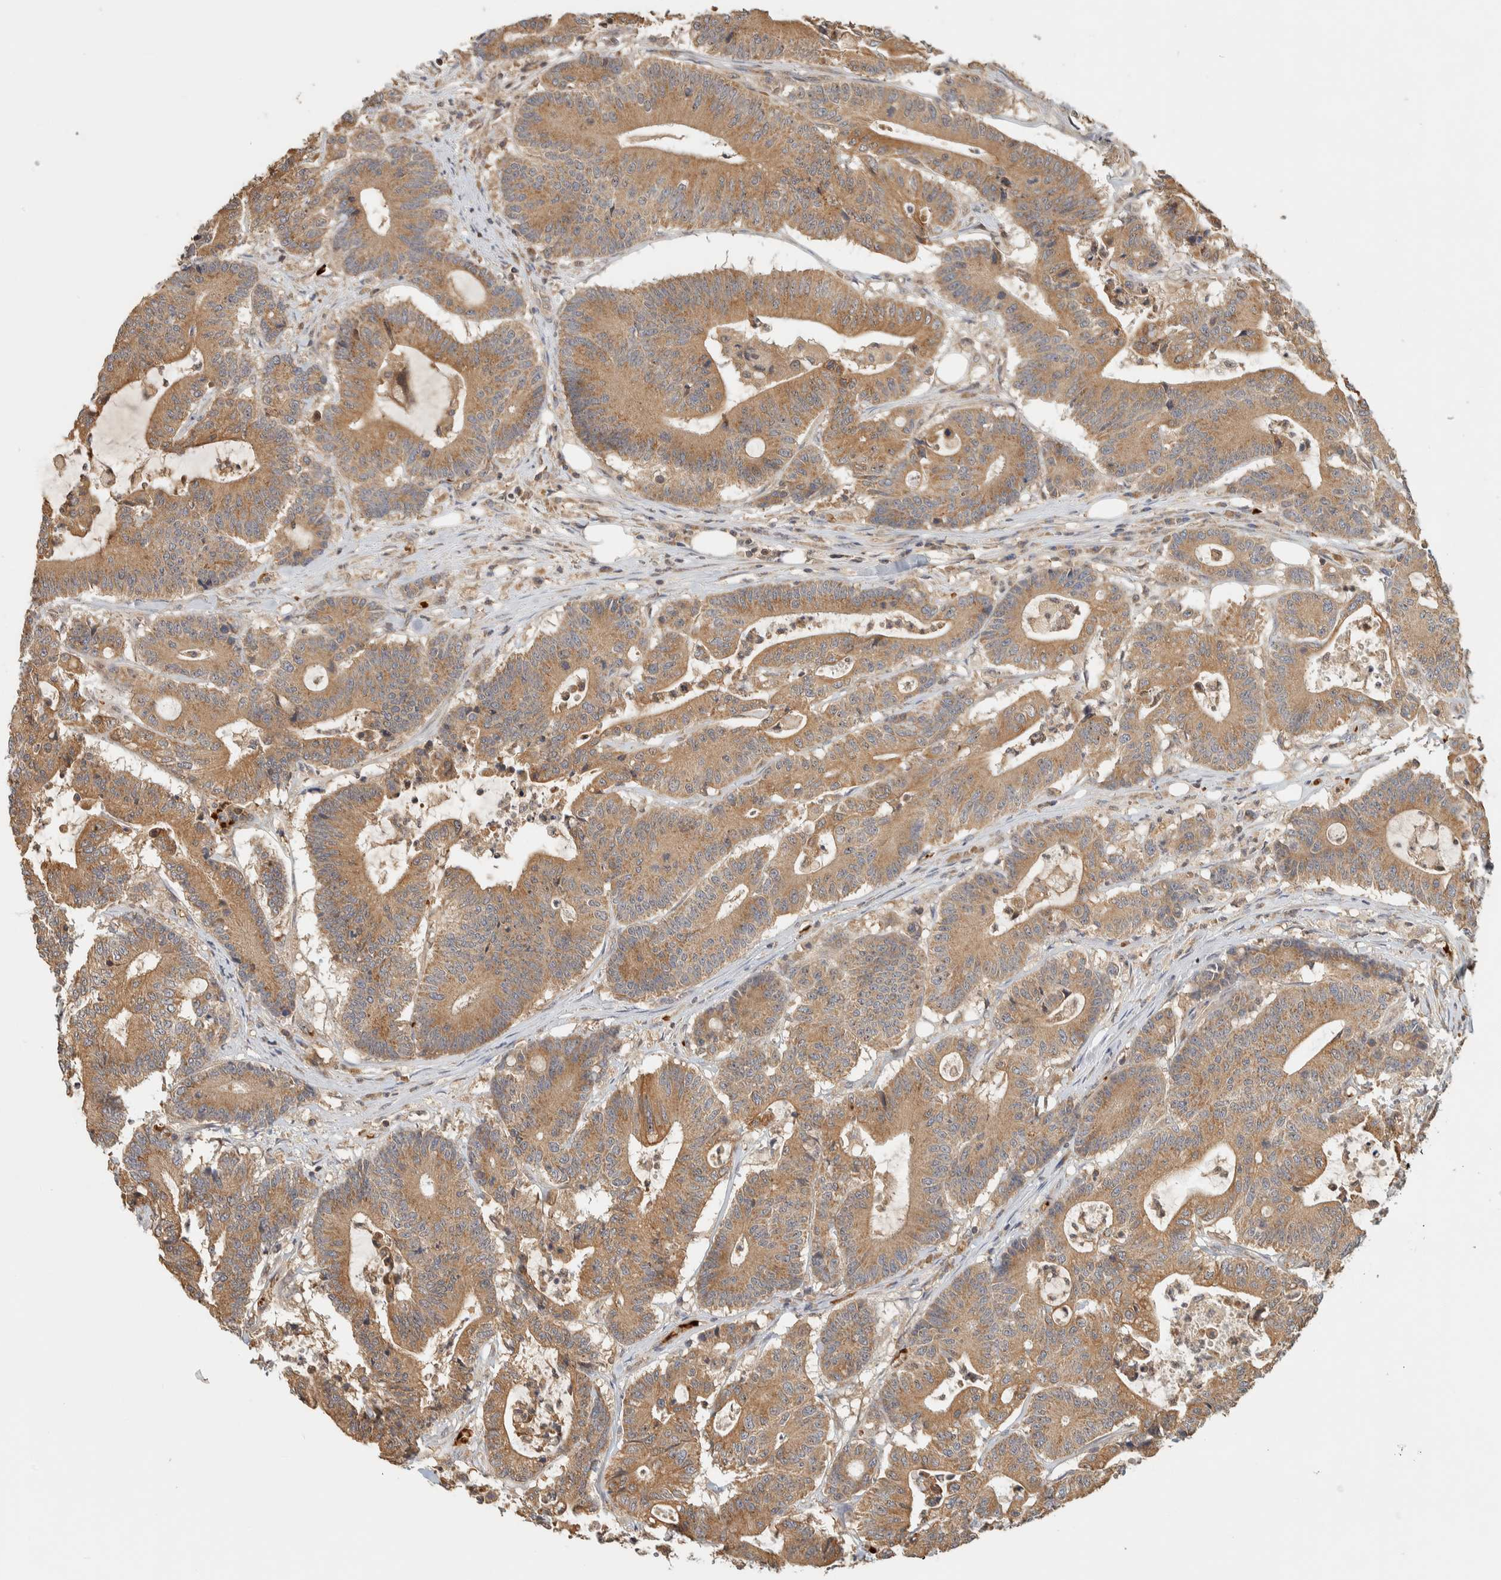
{"staining": {"intensity": "moderate", "quantity": ">75%", "location": "cytoplasmic/membranous"}, "tissue": "colorectal cancer", "cell_type": "Tumor cells", "image_type": "cancer", "snomed": [{"axis": "morphology", "description": "Adenocarcinoma, NOS"}, {"axis": "topography", "description": "Colon"}], "caption": "Protein analysis of colorectal cancer tissue exhibits moderate cytoplasmic/membranous staining in approximately >75% of tumor cells.", "gene": "TTI2", "patient": {"sex": "female", "age": 84}}